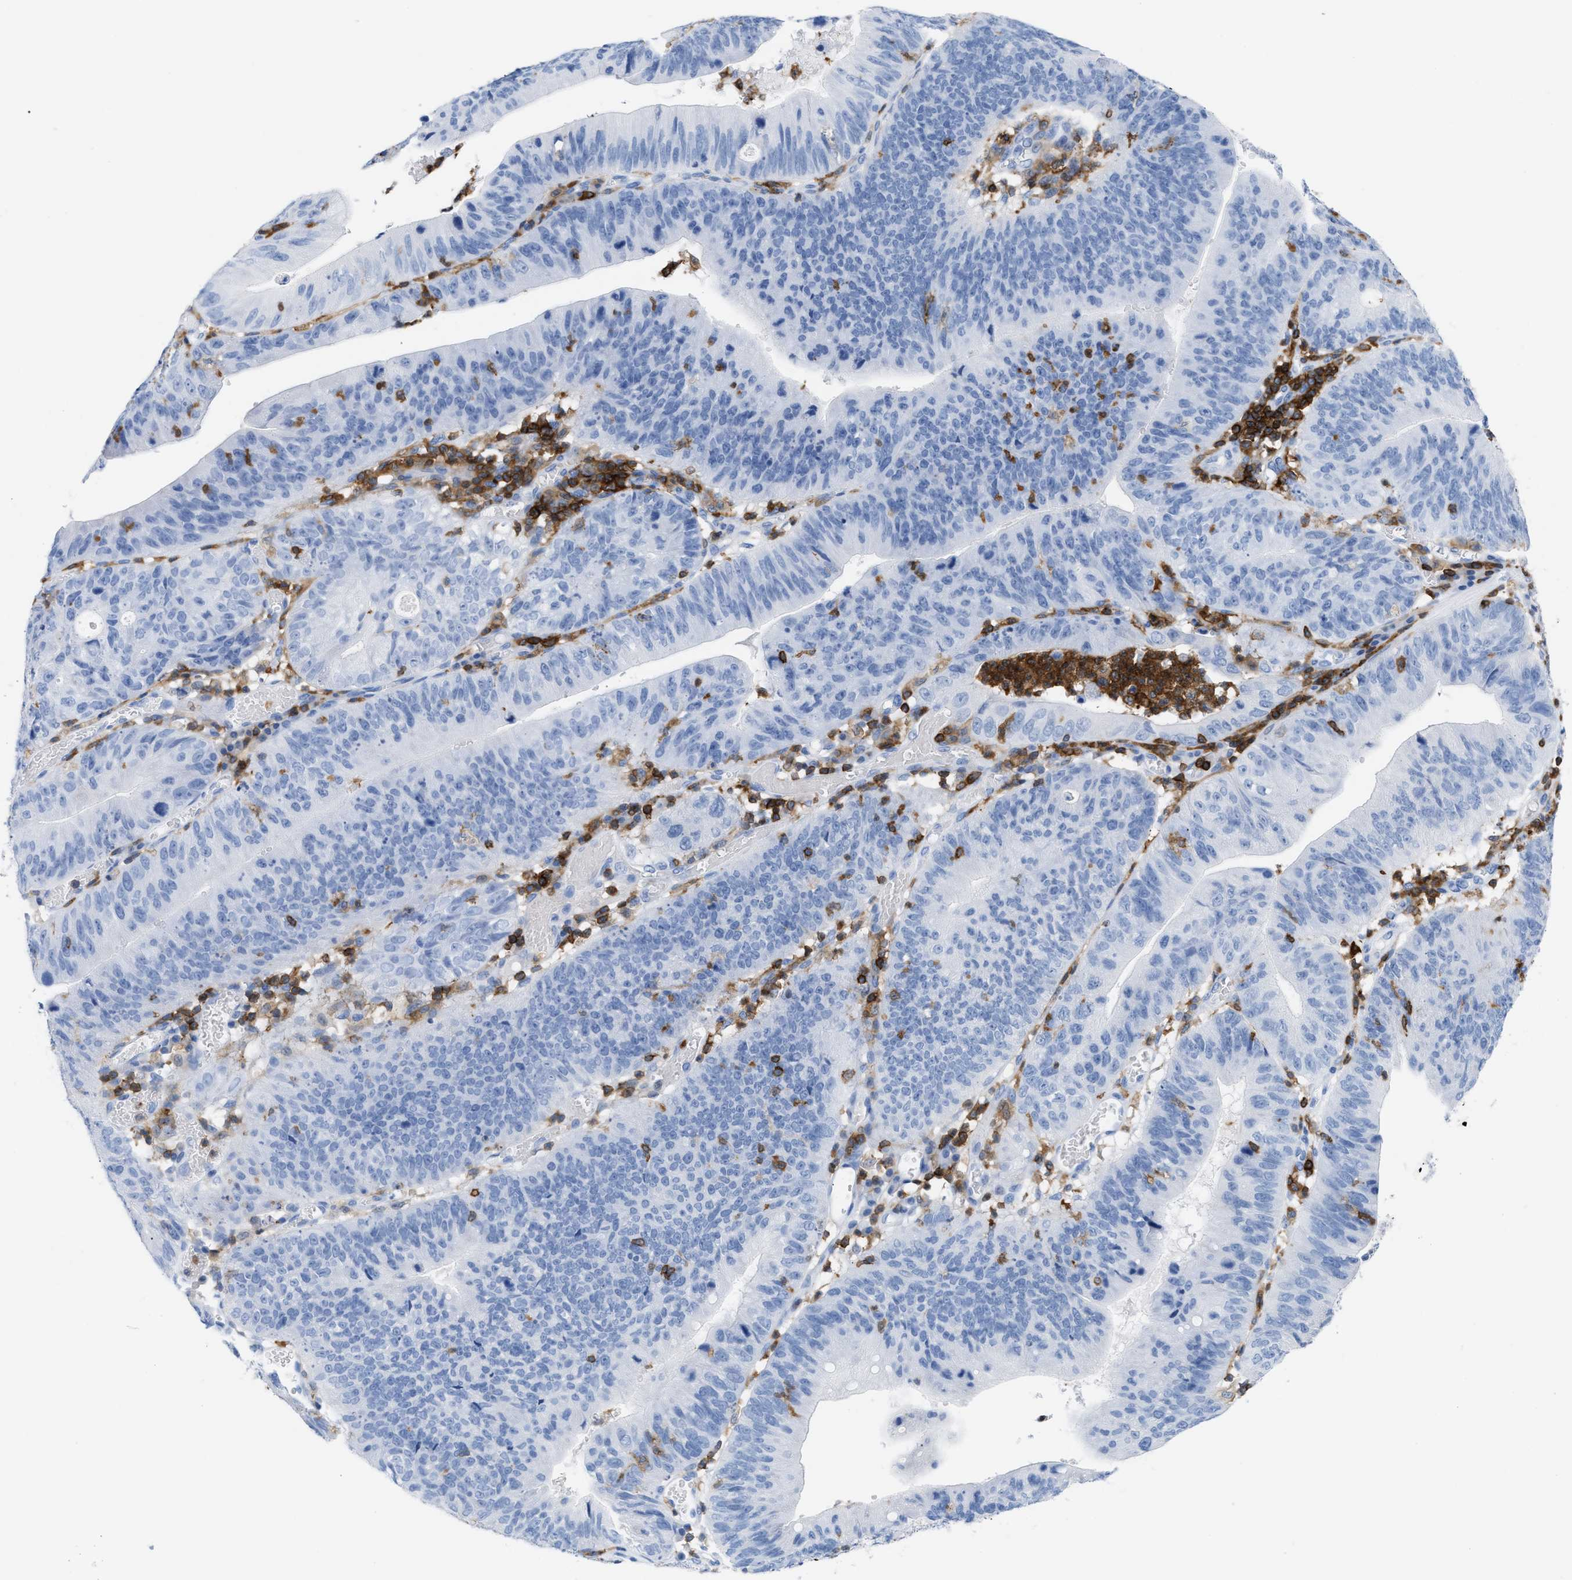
{"staining": {"intensity": "negative", "quantity": "none", "location": "none"}, "tissue": "stomach cancer", "cell_type": "Tumor cells", "image_type": "cancer", "snomed": [{"axis": "morphology", "description": "Adenocarcinoma, NOS"}, {"axis": "topography", "description": "Stomach"}], "caption": "This is a photomicrograph of immunohistochemistry (IHC) staining of stomach adenocarcinoma, which shows no positivity in tumor cells.", "gene": "LCP1", "patient": {"sex": "male", "age": 59}}